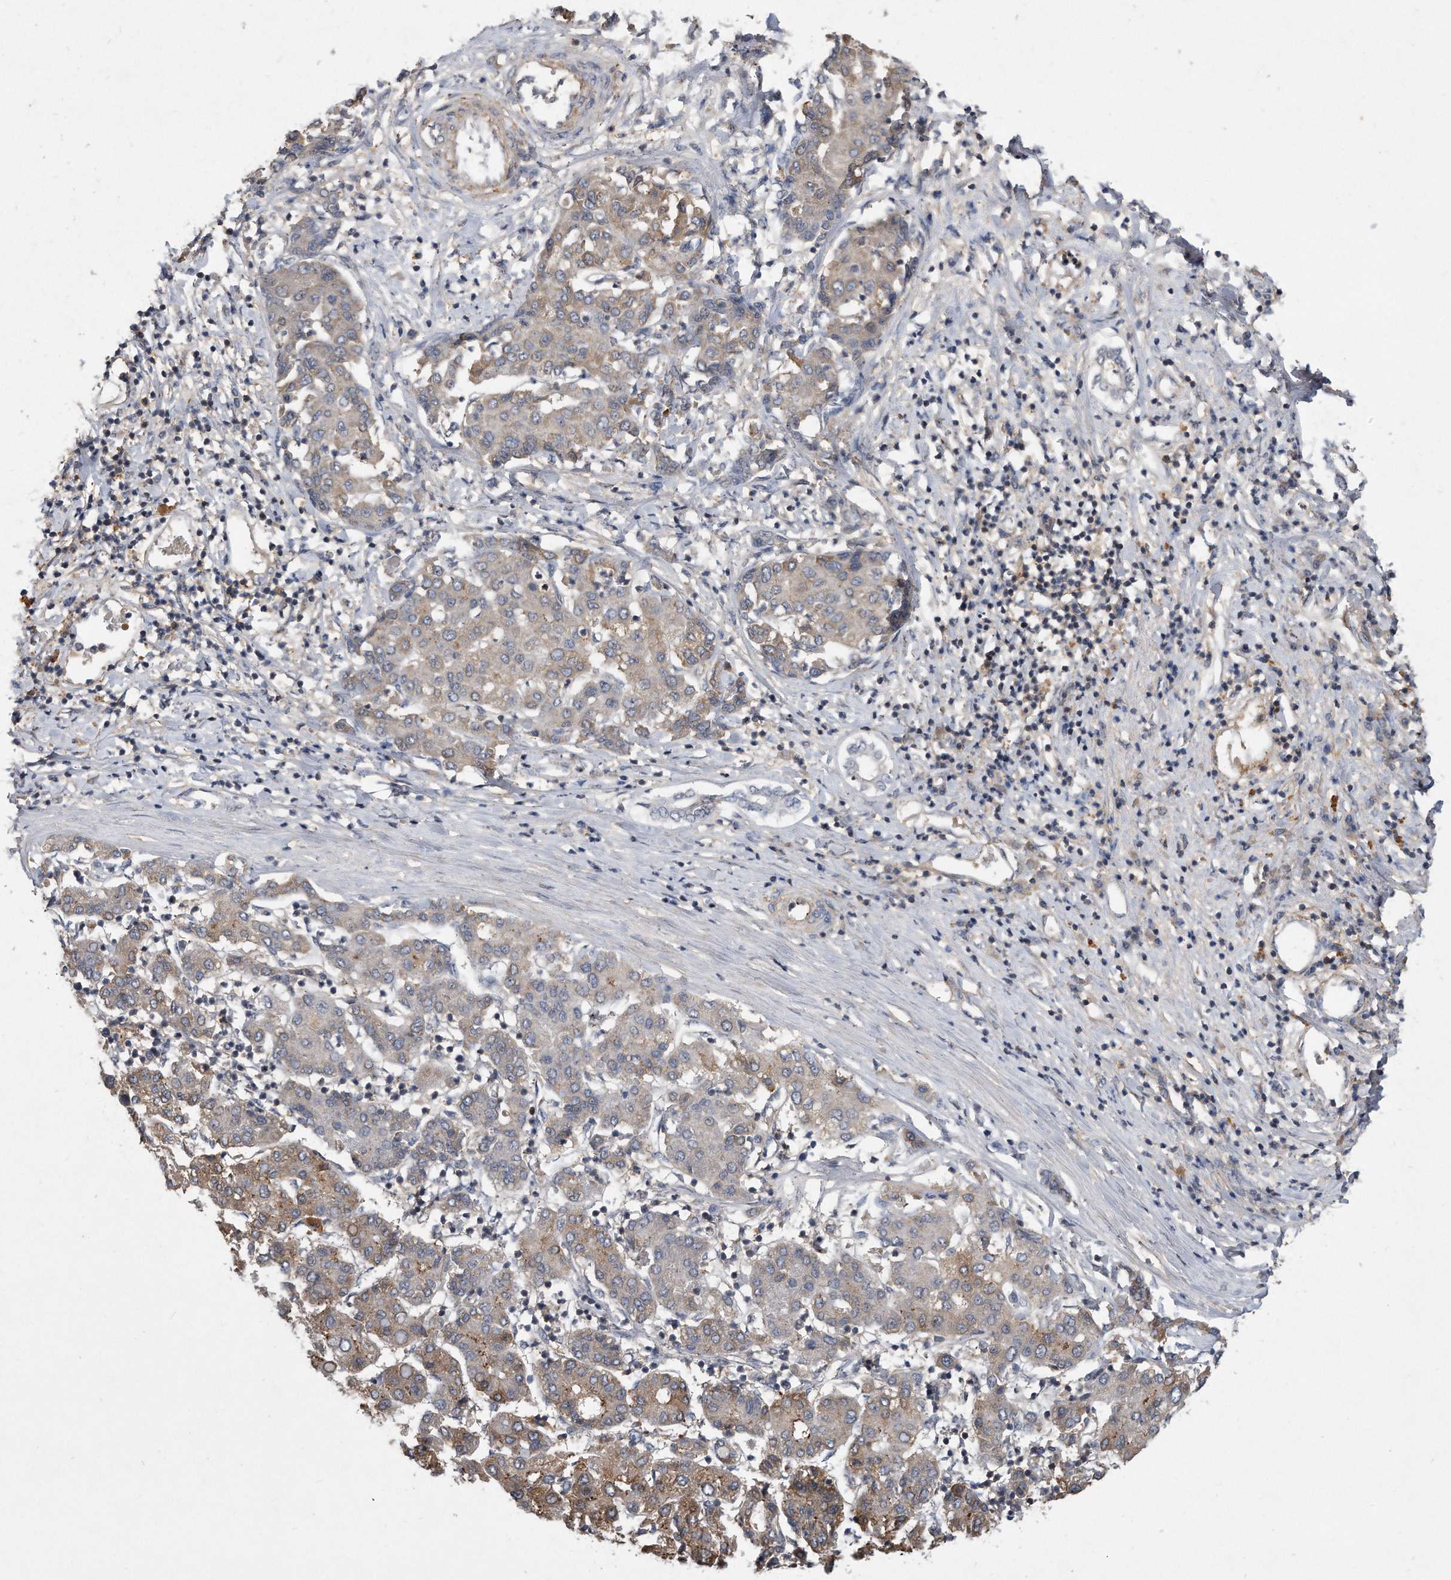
{"staining": {"intensity": "moderate", "quantity": "<25%", "location": "cytoplasmic/membranous"}, "tissue": "liver cancer", "cell_type": "Tumor cells", "image_type": "cancer", "snomed": [{"axis": "morphology", "description": "Carcinoma, Hepatocellular, NOS"}, {"axis": "topography", "description": "Liver"}], "caption": "Liver hepatocellular carcinoma was stained to show a protein in brown. There is low levels of moderate cytoplasmic/membranous positivity in approximately <25% of tumor cells.", "gene": "PGBD2", "patient": {"sex": "male", "age": 65}}